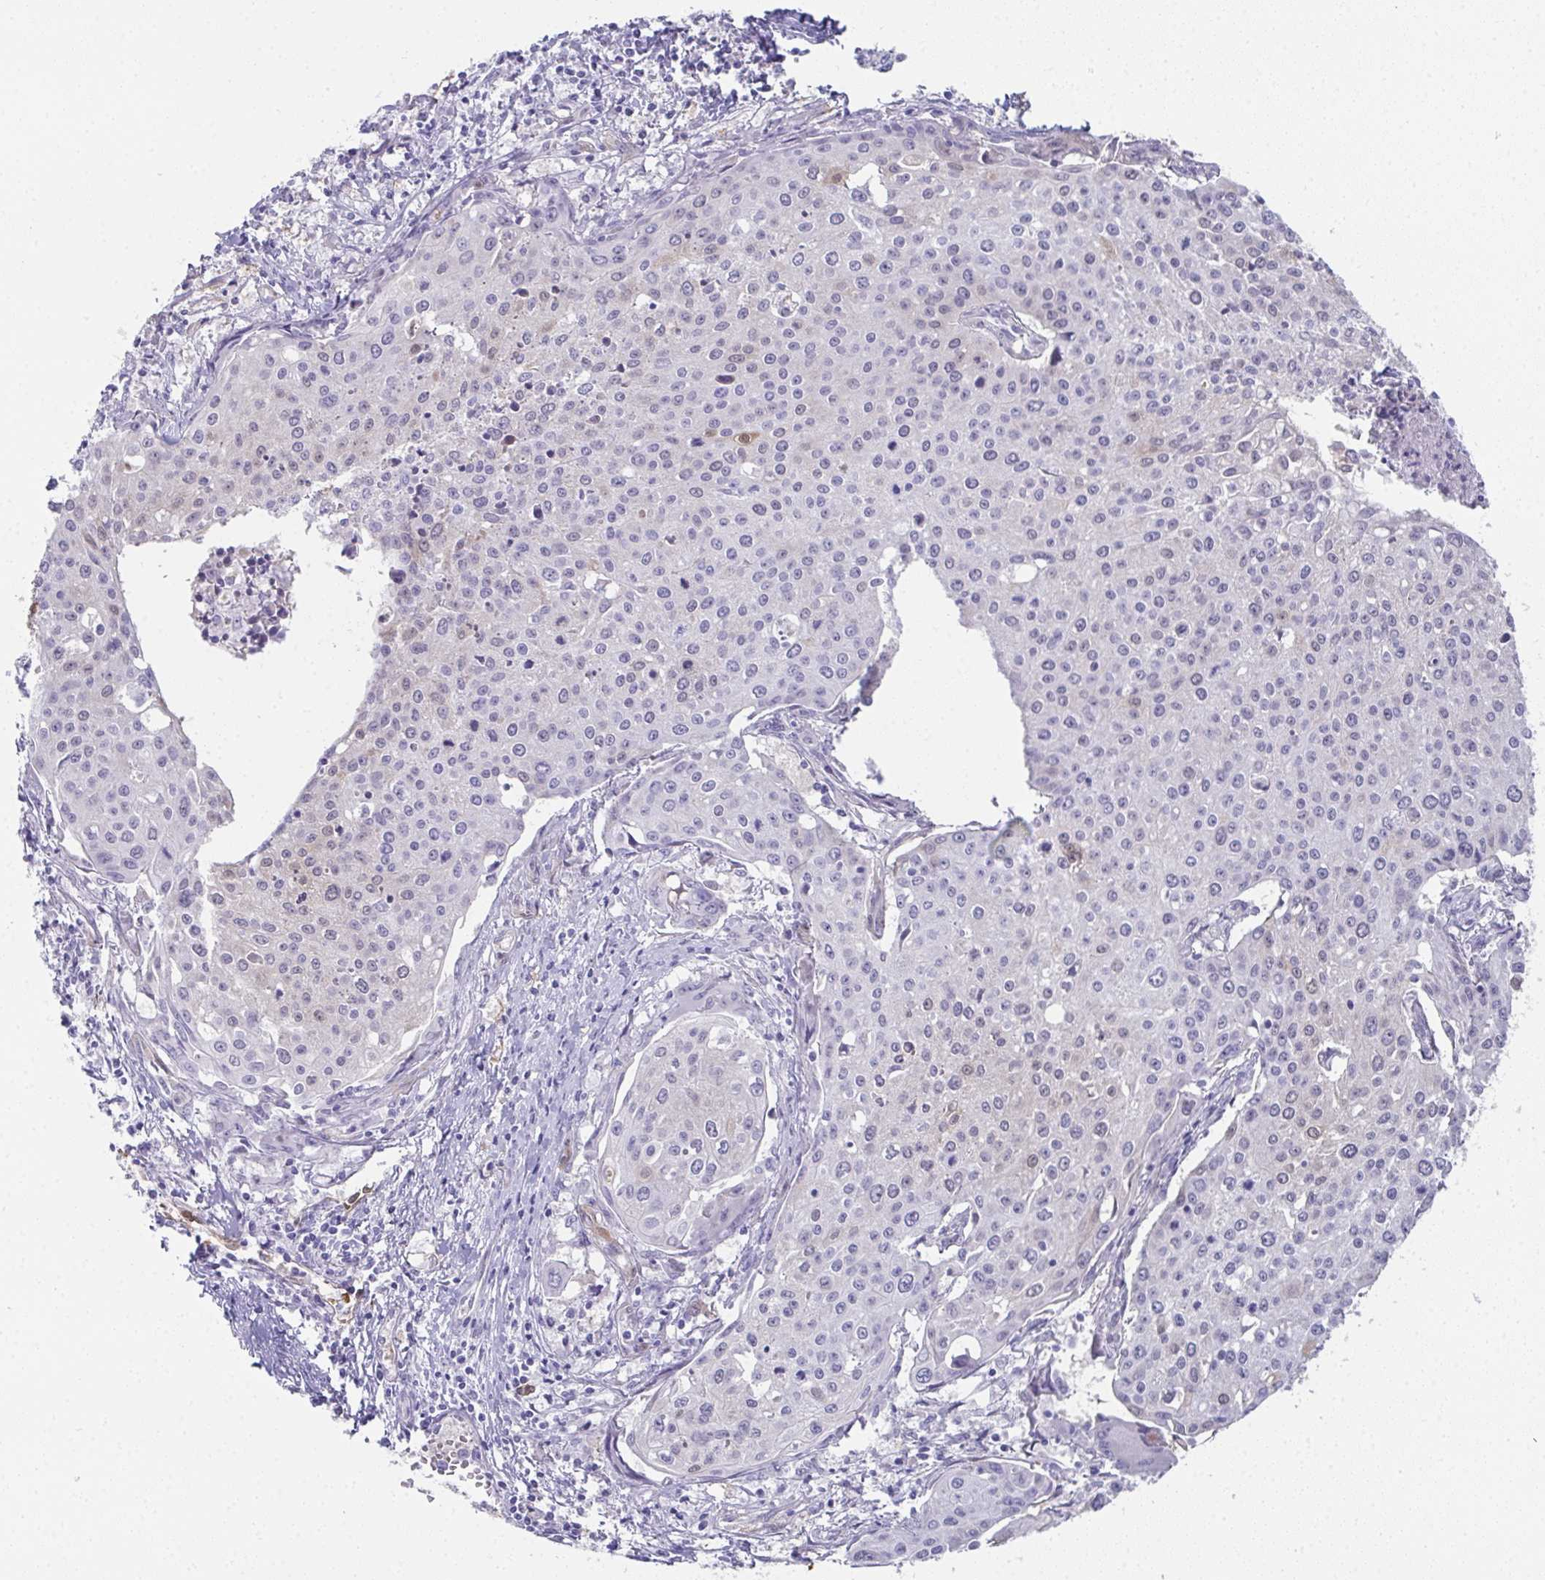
{"staining": {"intensity": "negative", "quantity": "none", "location": "none"}, "tissue": "cervical cancer", "cell_type": "Tumor cells", "image_type": "cancer", "snomed": [{"axis": "morphology", "description": "Squamous cell carcinoma, NOS"}, {"axis": "topography", "description": "Cervix"}], "caption": "Tumor cells show no significant staining in cervical cancer (squamous cell carcinoma).", "gene": "RBP1", "patient": {"sex": "female", "age": 38}}